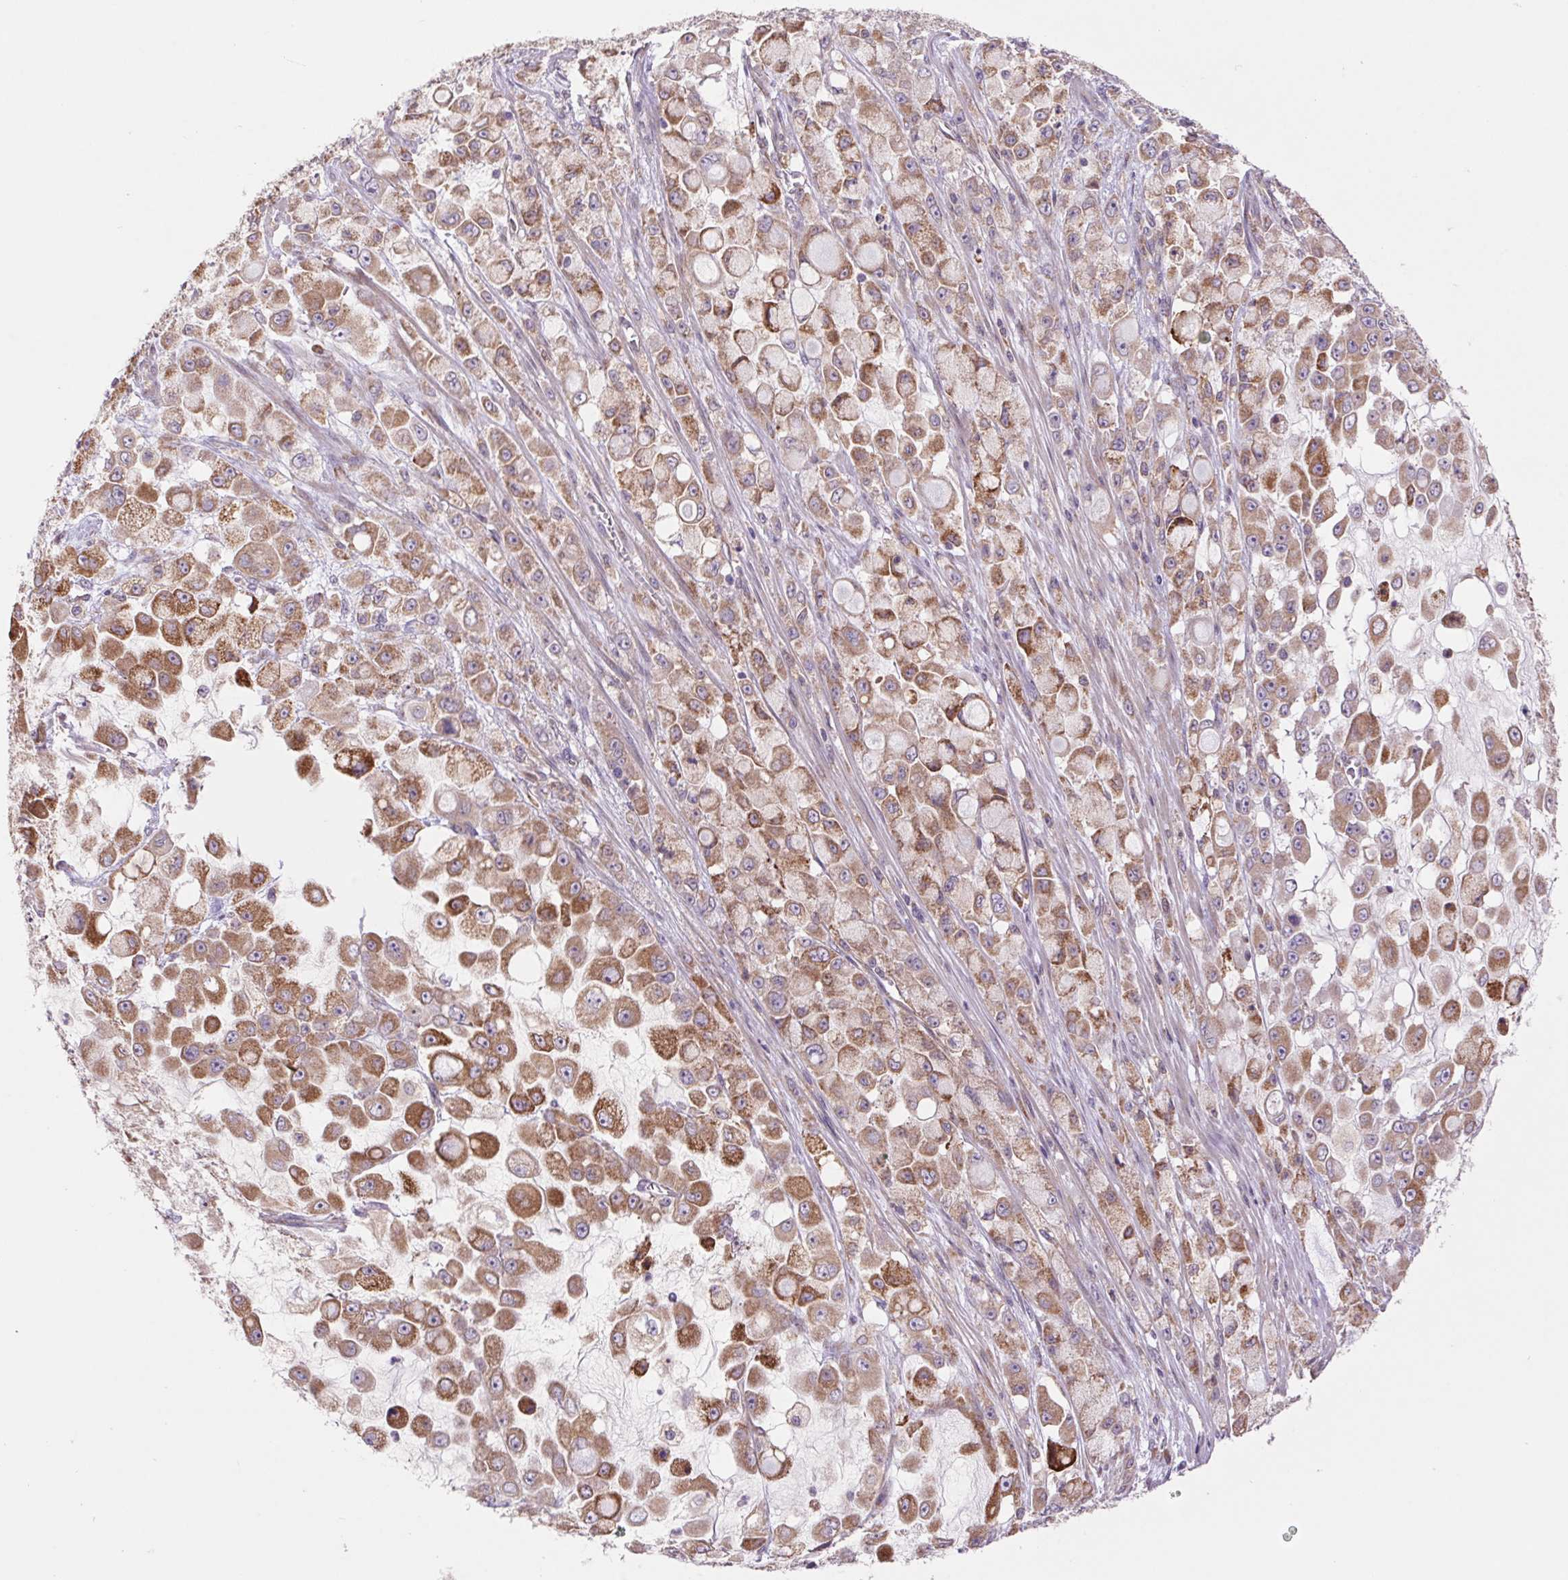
{"staining": {"intensity": "moderate", "quantity": ">75%", "location": "cytoplasmic/membranous"}, "tissue": "stomach cancer", "cell_type": "Tumor cells", "image_type": "cancer", "snomed": [{"axis": "morphology", "description": "Adenocarcinoma, NOS"}, {"axis": "topography", "description": "Stomach"}], "caption": "A brown stain labels moderate cytoplasmic/membranous expression of a protein in human stomach adenocarcinoma tumor cells.", "gene": "KLHL20", "patient": {"sex": "female", "age": 76}}